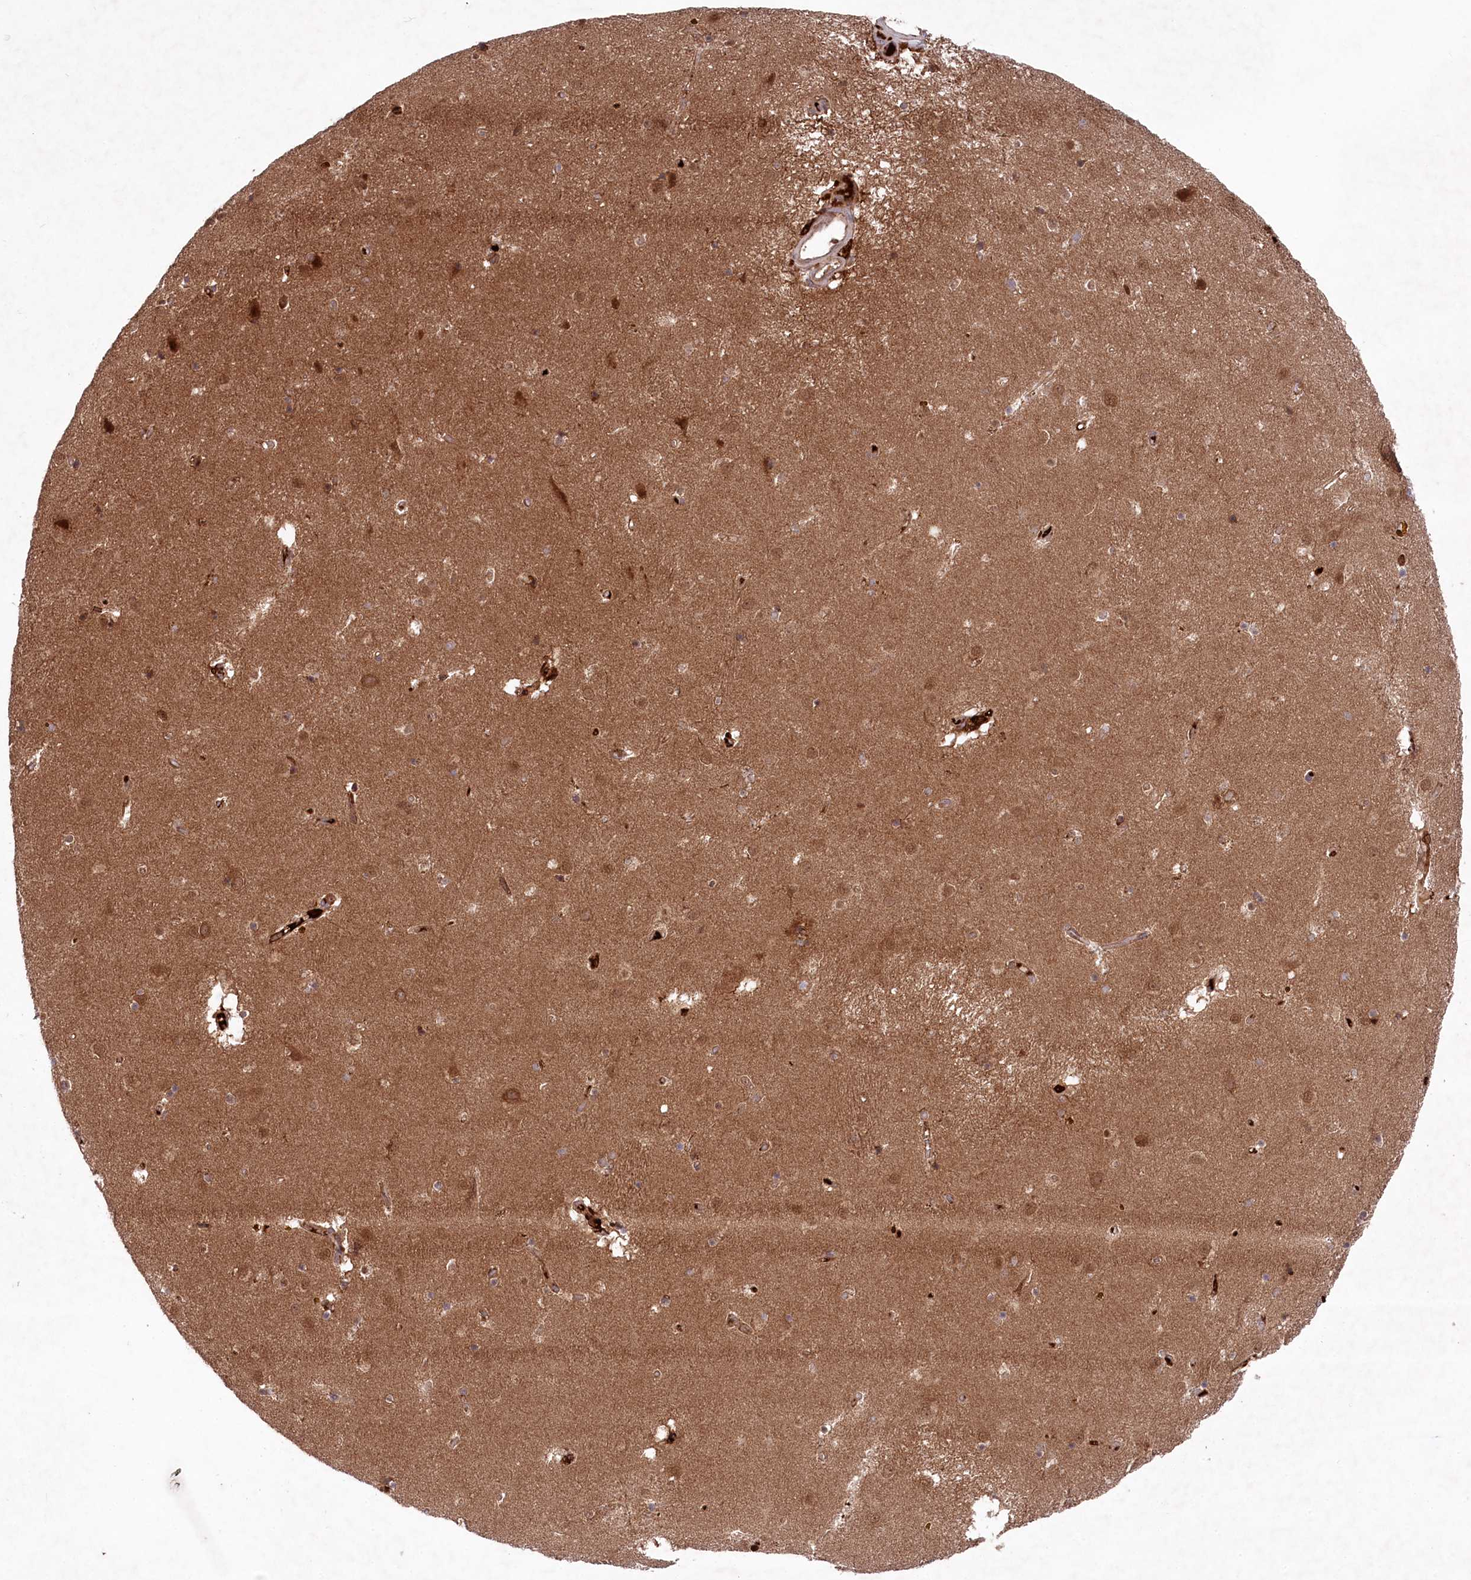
{"staining": {"intensity": "moderate", "quantity": ">75%", "location": "cytoplasmic/membranous,nuclear"}, "tissue": "caudate", "cell_type": "Glial cells", "image_type": "normal", "snomed": [{"axis": "morphology", "description": "Normal tissue, NOS"}, {"axis": "topography", "description": "Lateral ventricle wall"}], "caption": "A high-resolution micrograph shows immunohistochemistry staining of unremarkable caudate, which demonstrates moderate cytoplasmic/membranous,nuclear expression in approximately >75% of glial cells.", "gene": "PPP1R21", "patient": {"sex": "male", "age": 70}}